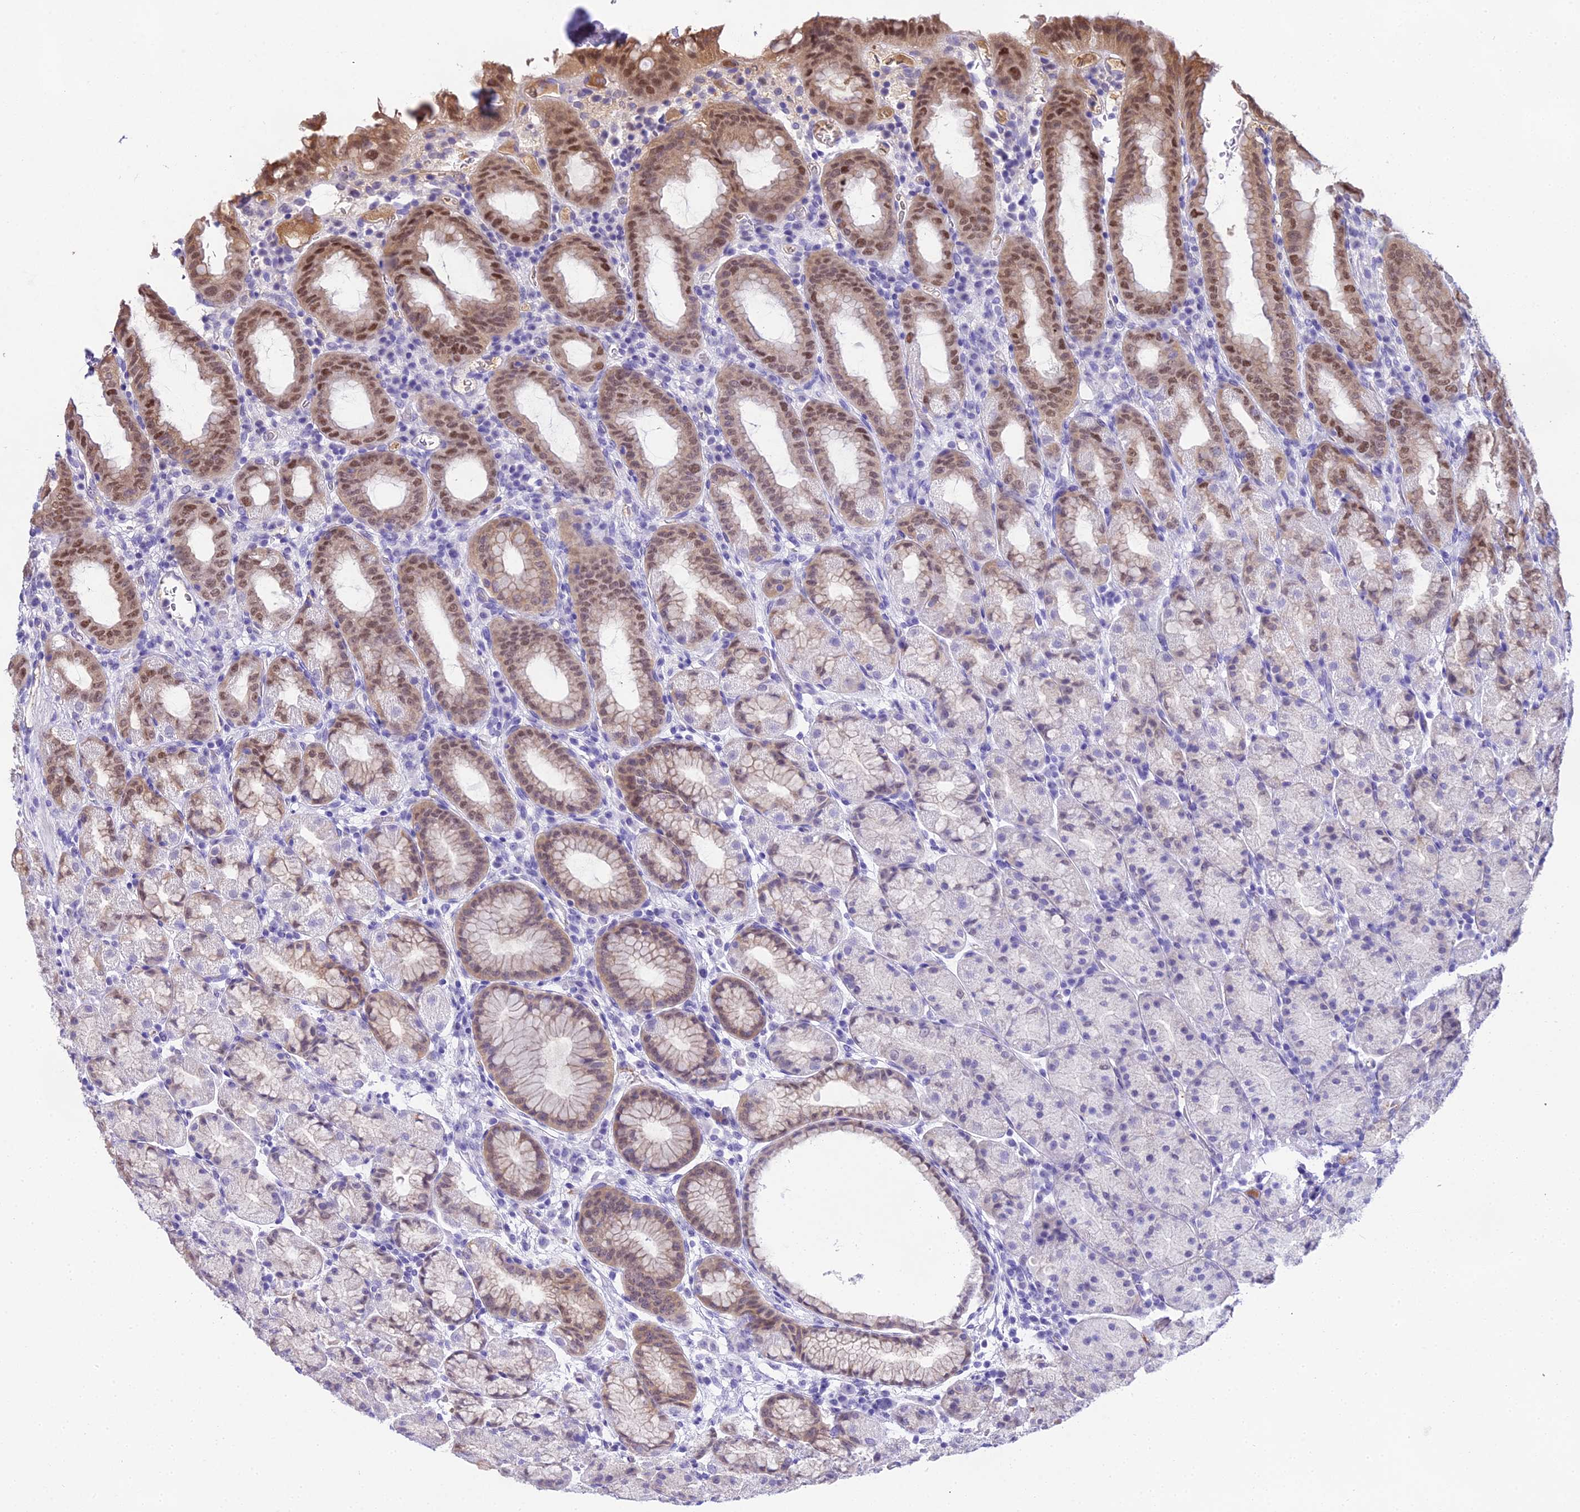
{"staining": {"intensity": "moderate", "quantity": "25%-75%", "location": "cytoplasmic/membranous,nuclear"}, "tissue": "stomach", "cell_type": "Glandular cells", "image_type": "normal", "snomed": [{"axis": "morphology", "description": "Normal tissue, NOS"}, {"axis": "topography", "description": "Stomach, upper"}, {"axis": "topography", "description": "Stomach, lower"}, {"axis": "topography", "description": "Small intestine"}], "caption": "About 25%-75% of glandular cells in benign stomach reveal moderate cytoplasmic/membranous,nuclear protein expression as visualized by brown immunohistochemical staining.", "gene": "MAT2A", "patient": {"sex": "male", "age": 68}}